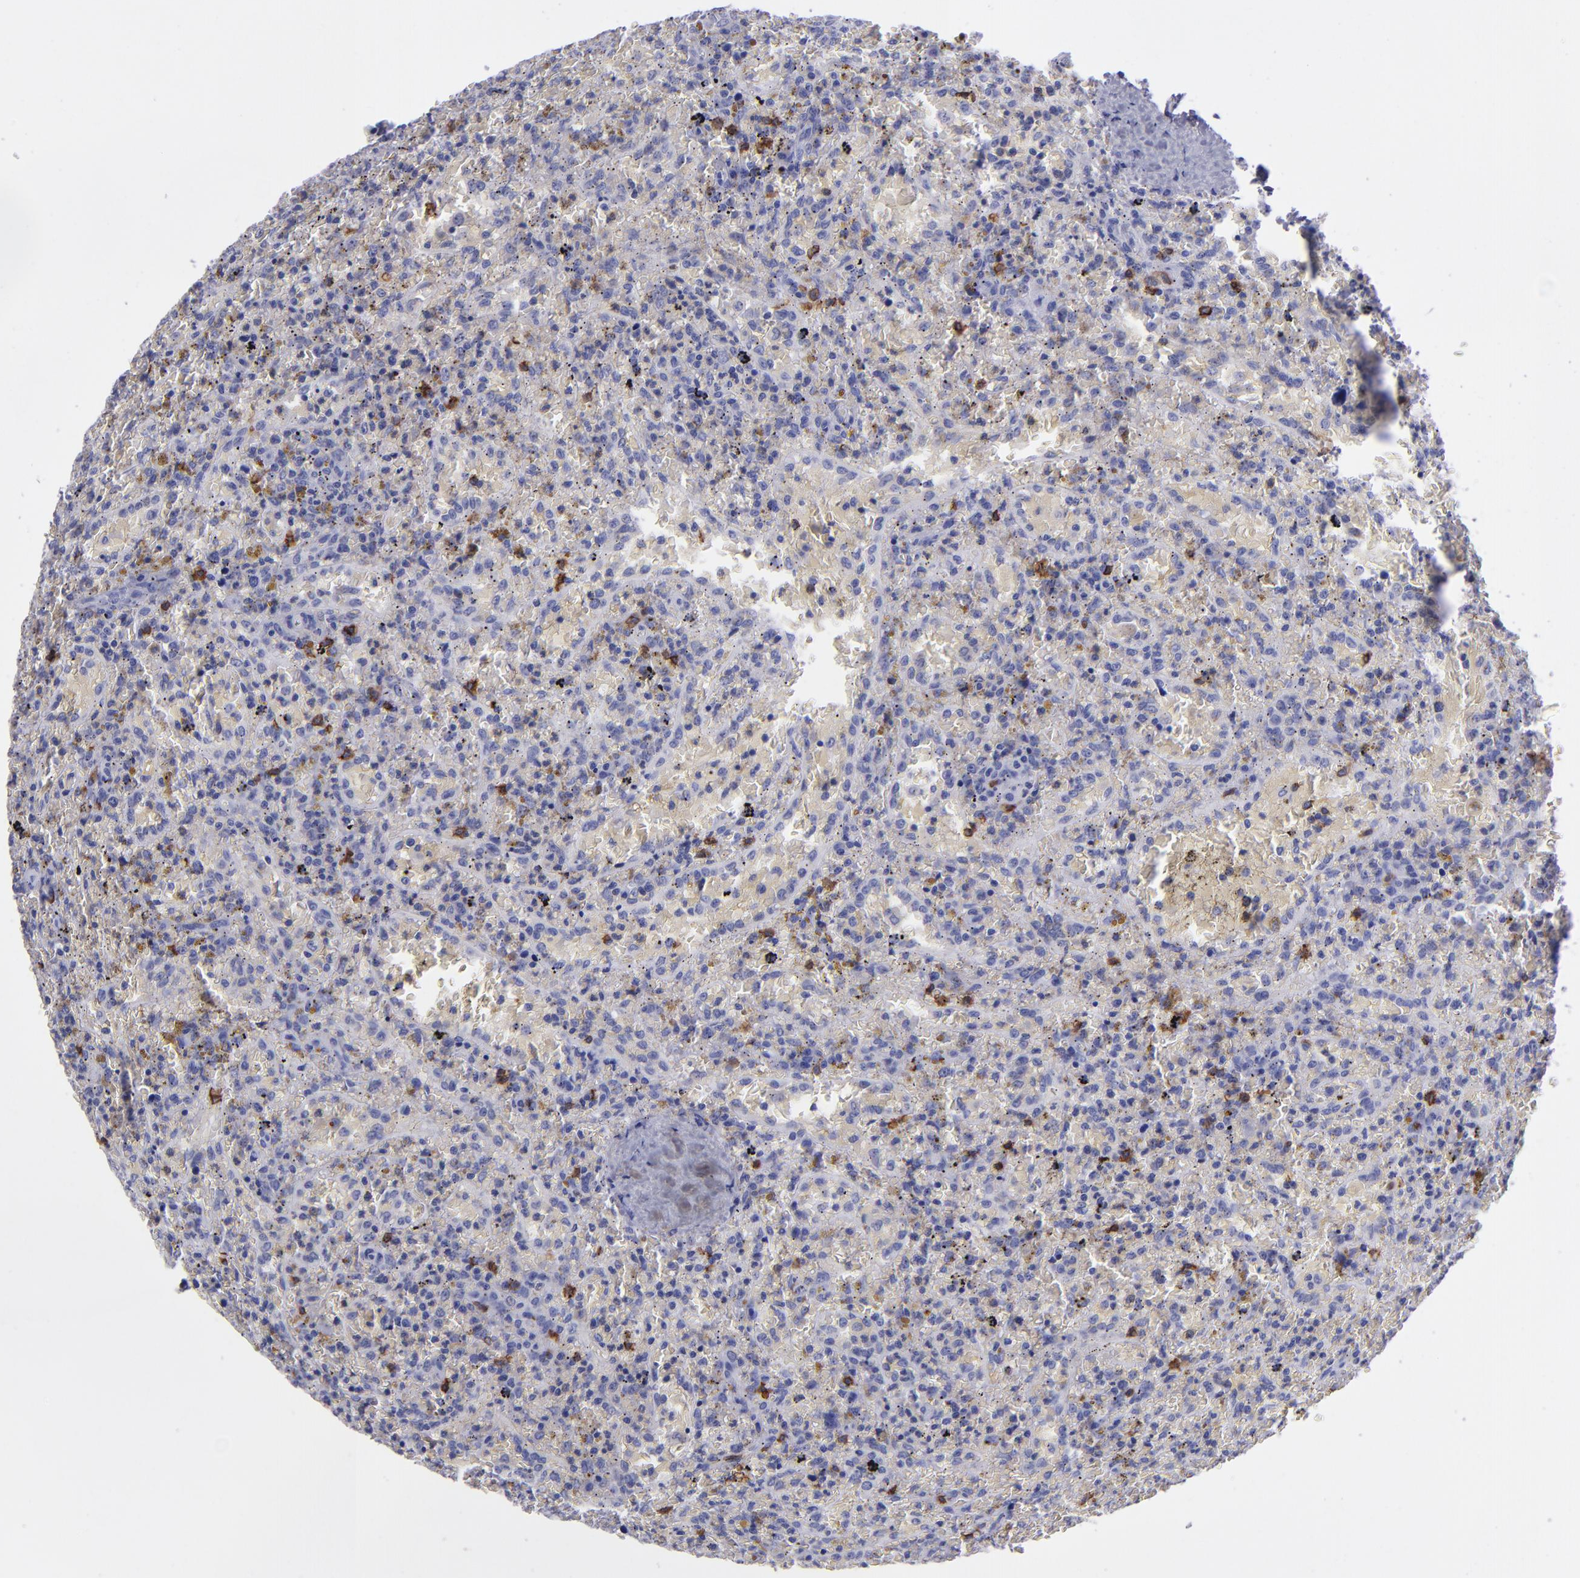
{"staining": {"intensity": "moderate", "quantity": "<25%", "location": "cytoplasmic/membranous"}, "tissue": "lymphoma", "cell_type": "Tumor cells", "image_type": "cancer", "snomed": [{"axis": "morphology", "description": "Malignant lymphoma, non-Hodgkin's type, High grade"}, {"axis": "topography", "description": "Spleen"}, {"axis": "topography", "description": "Lymph node"}], "caption": "Immunohistochemical staining of high-grade malignant lymphoma, non-Hodgkin's type reveals low levels of moderate cytoplasmic/membranous protein positivity in about <25% of tumor cells. (Brightfield microscopy of DAB IHC at high magnification).", "gene": "CD37", "patient": {"sex": "female", "age": 70}}